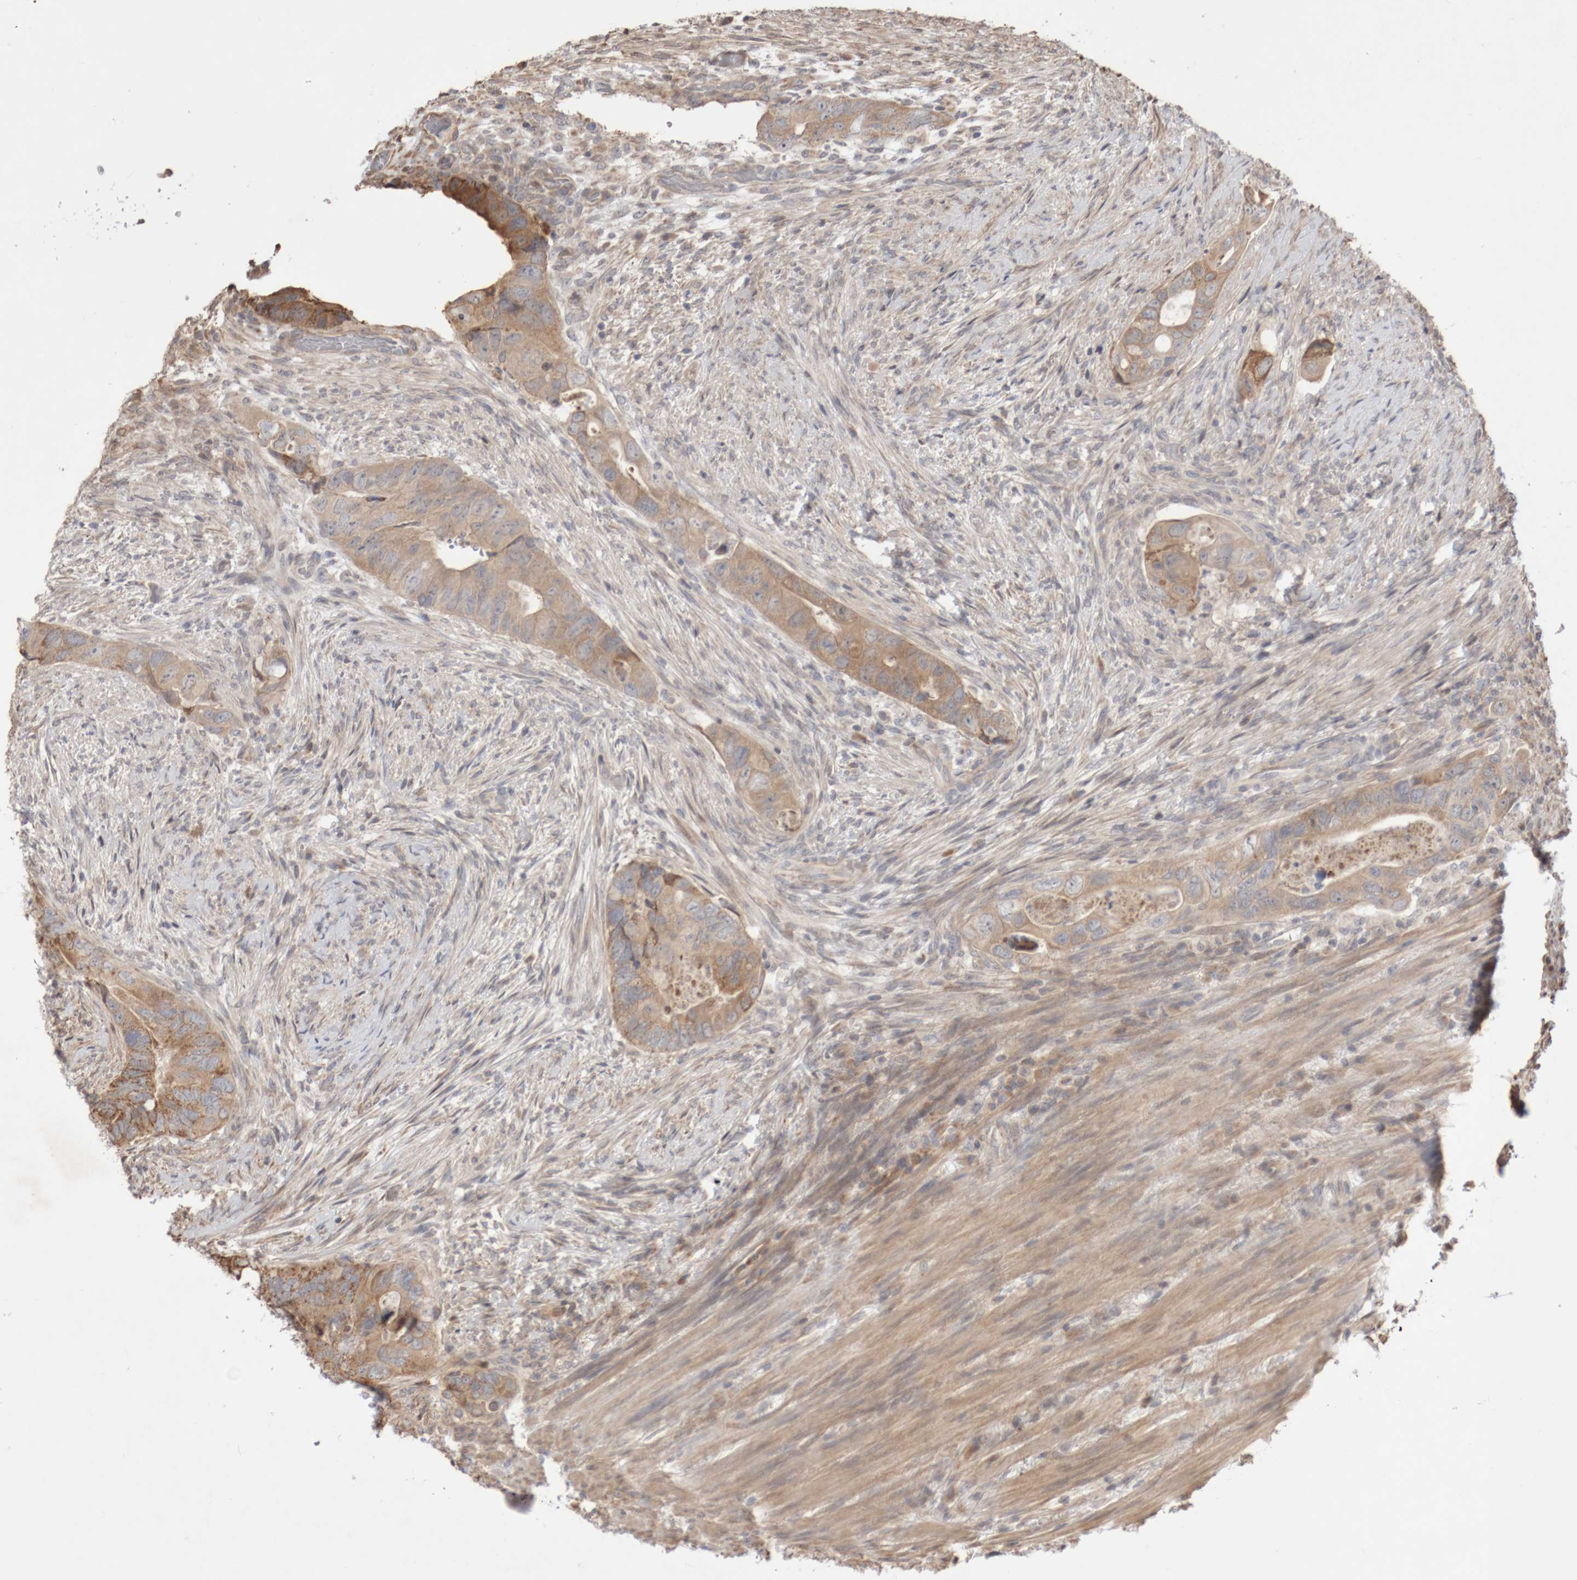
{"staining": {"intensity": "moderate", "quantity": ">75%", "location": "cytoplasmic/membranous"}, "tissue": "colorectal cancer", "cell_type": "Tumor cells", "image_type": "cancer", "snomed": [{"axis": "morphology", "description": "Adenocarcinoma, NOS"}, {"axis": "topography", "description": "Rectum"}], "caption": "This histopathology image reveals immunohistochemistry (IHC) staining of colorectal adenocarcinoma, with medium moderate cytoplasmic/membranous positivity in approximately >75% of tumor cells.", "gene": "DPH7", "patient": {"sex": "male", "age": 63}}